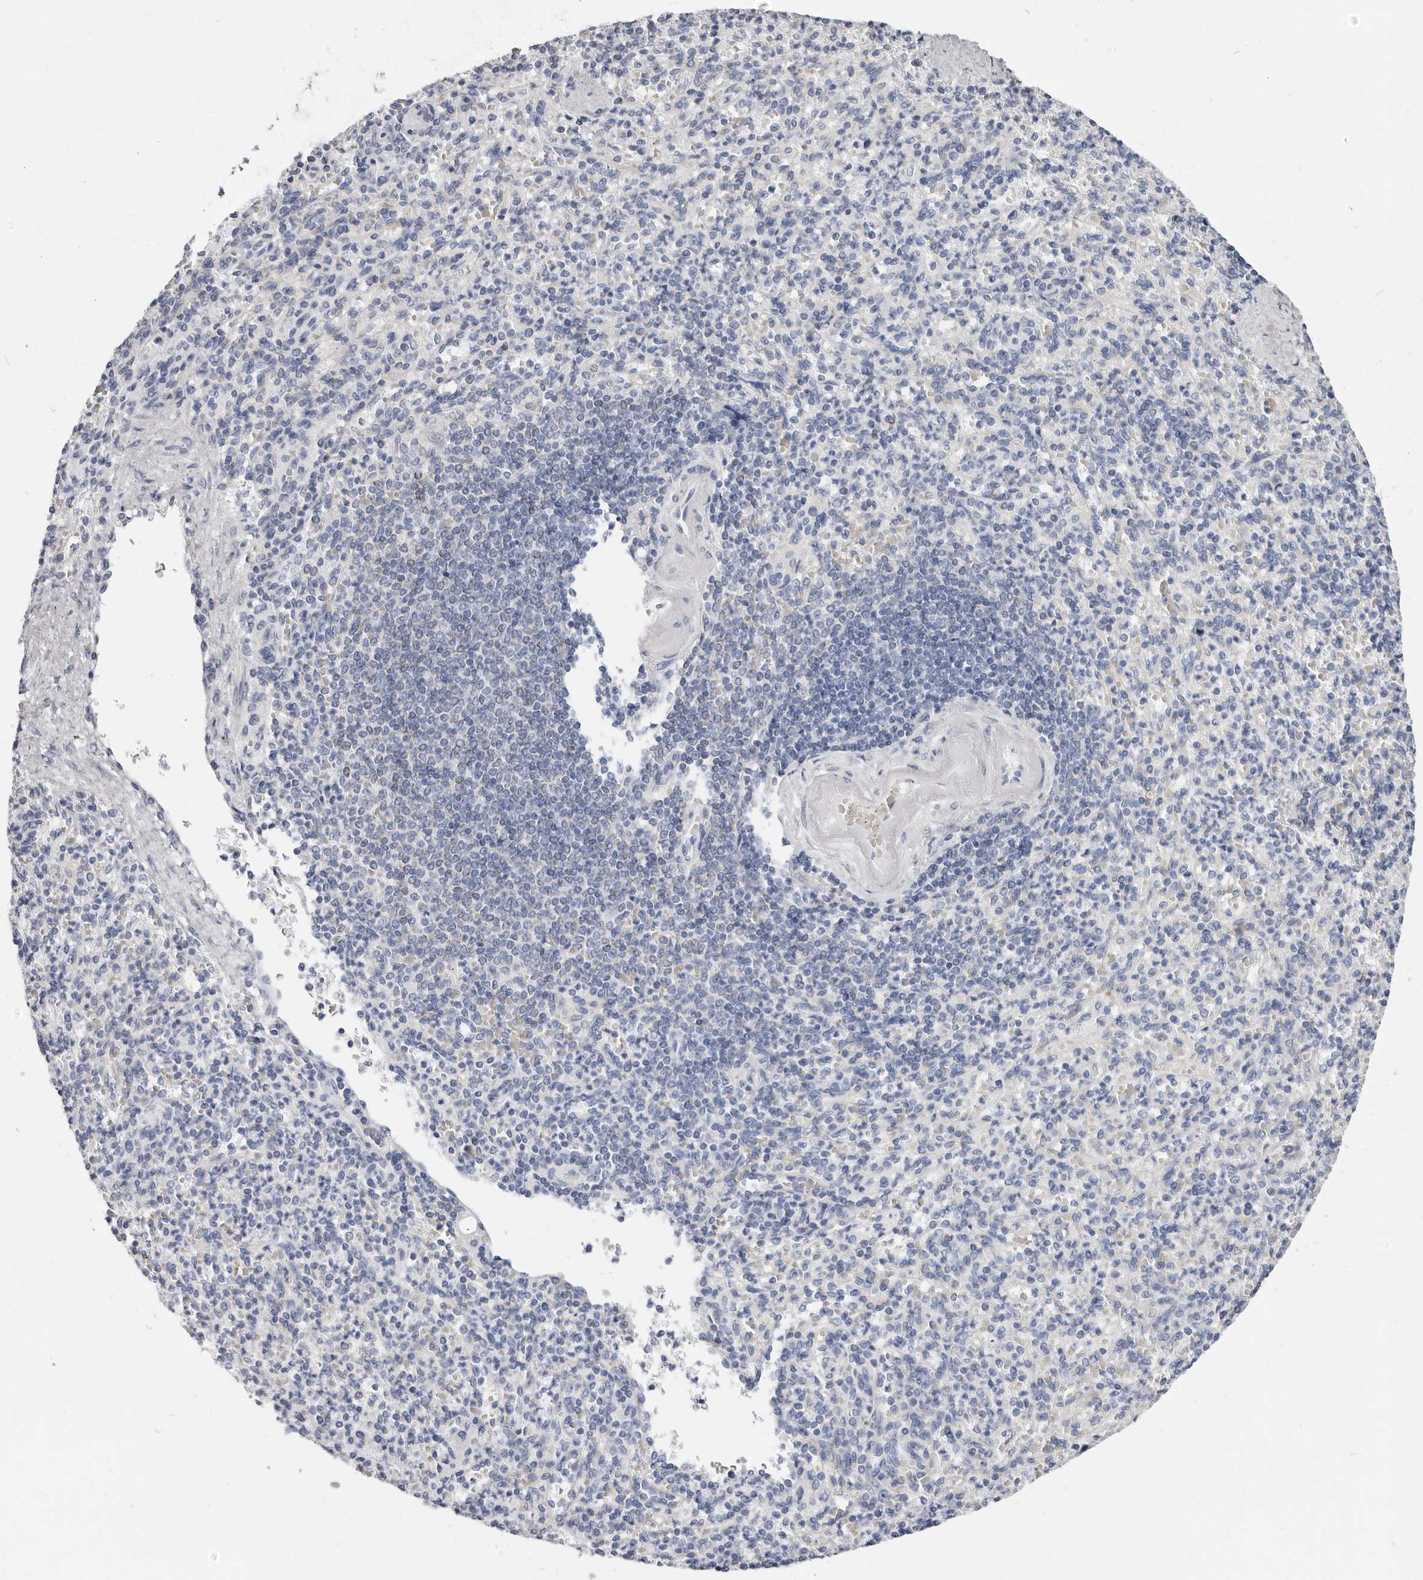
{"staining": {"intensity": "negative", "quantity": "none", "location": "none"}, "tissue": "spleen", "cell_type": "Cells in red pulp", "image_type": "normal", "snomed": [{"axis": "morphology", "description": "Normal tissue, NOS"}, {"axis": "topography", "description": "Spleen"}], "caption": "Immunohistochemistry (IHC) micrograph of unremarkable spleen: spleen stained with DAB displays no significant protein staining in cells in red pulp. (Stains: DAB immunohistochemistry with hematoxylin counter stain, Microscopy: brightfield microscopy at high magnification).", "gene": "RSPO2", "patient": {"sex": "female", "age": 74}}